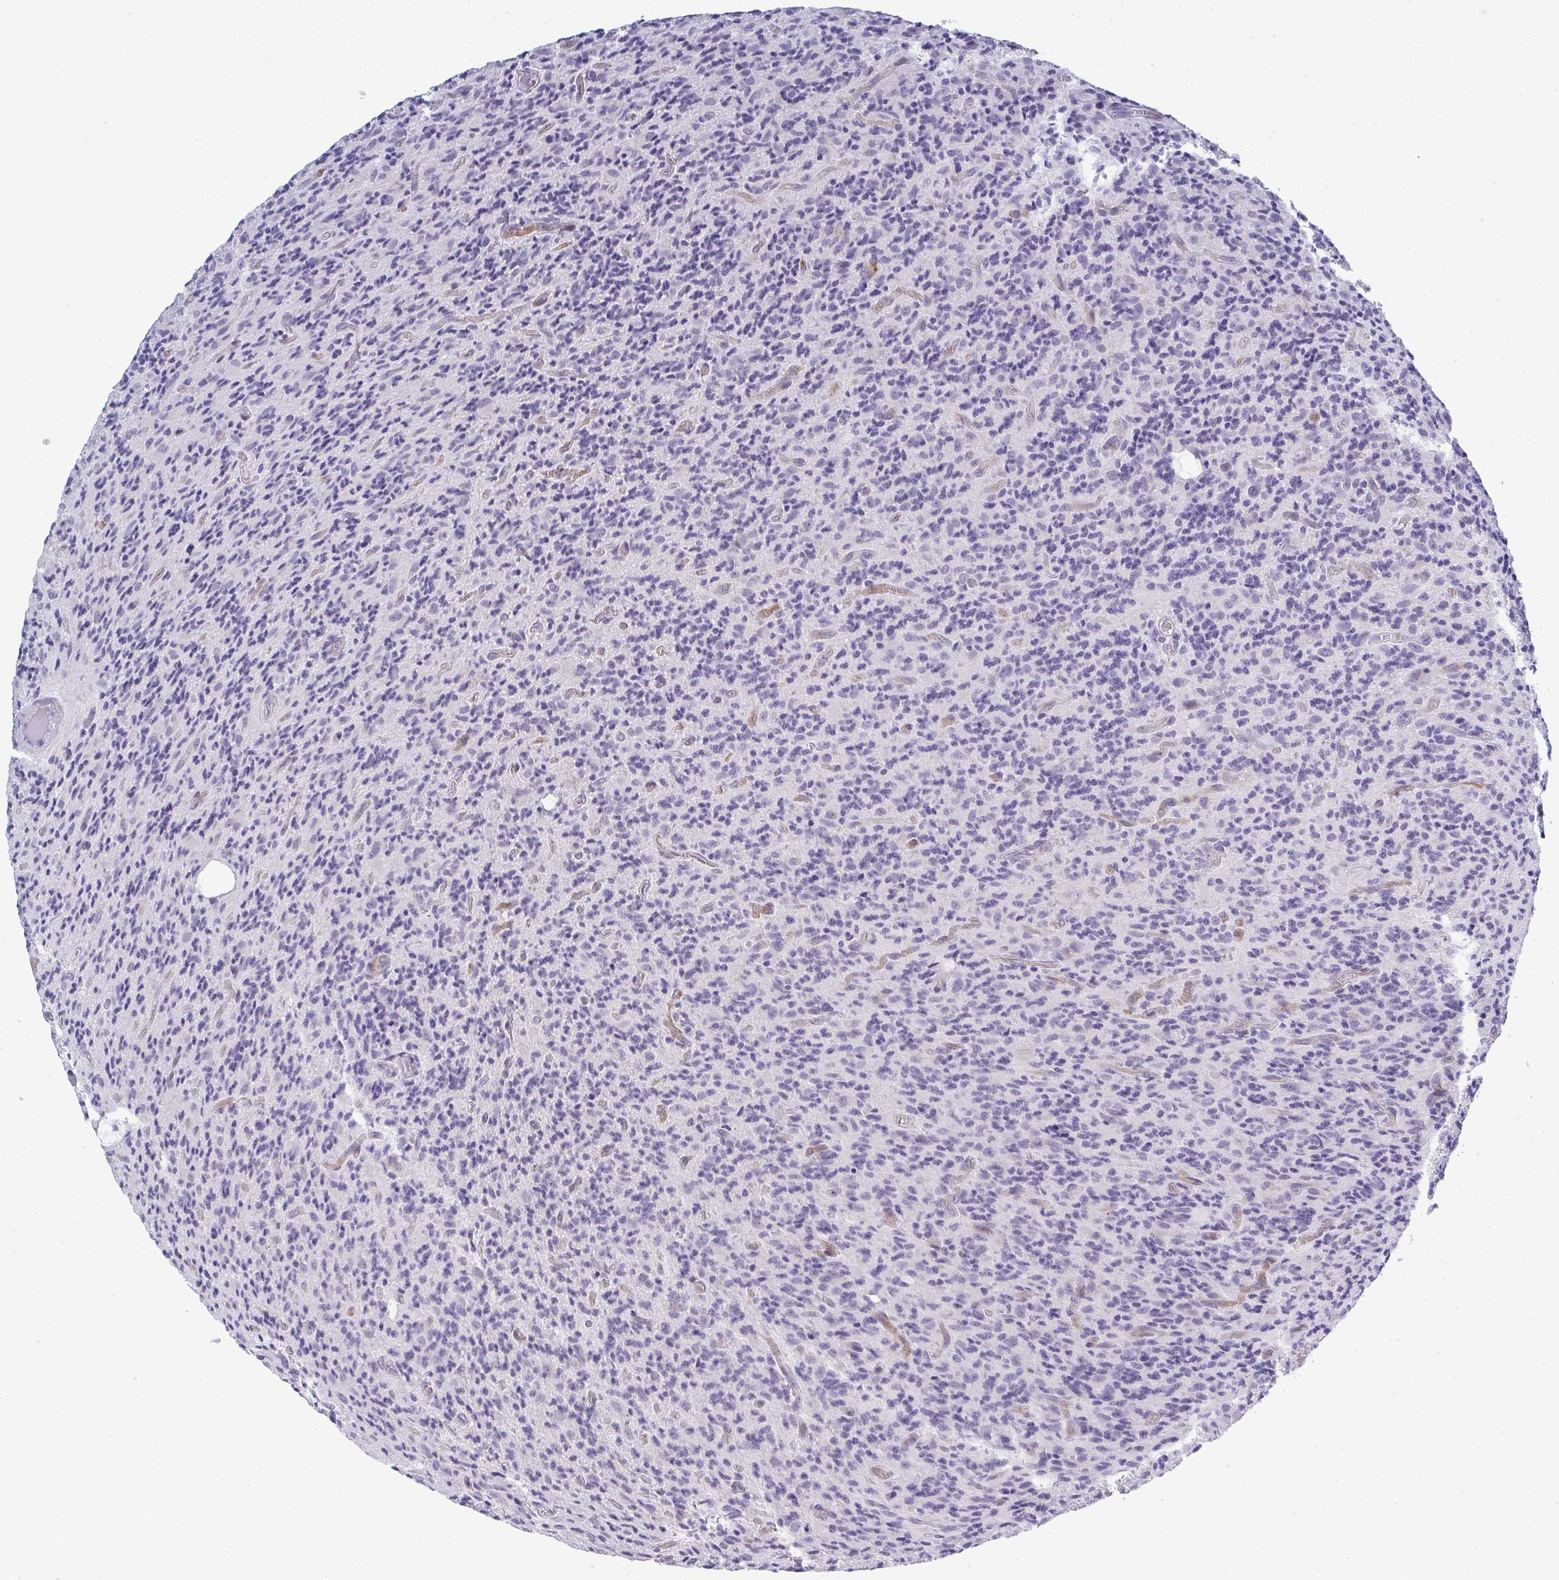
{"staining": {"intensity": "negative", "quantity": "none", "location": "none"}, "tissue": "glioma", "cell_type": "Tumor cells", "image_type": "cancer", "snomed": [{"axis": "morphology", "description": "Glioma, malignant, High grade"}, {"axis": "topography", "description": "Brain"}], "caption": "DAB immunohistochemical staining of human malignant glioma (high-grade) demonstrates no significant staining in tumor cells.", "gene": "TMEM82", "patient": {"sex": "male", "age": 76}}